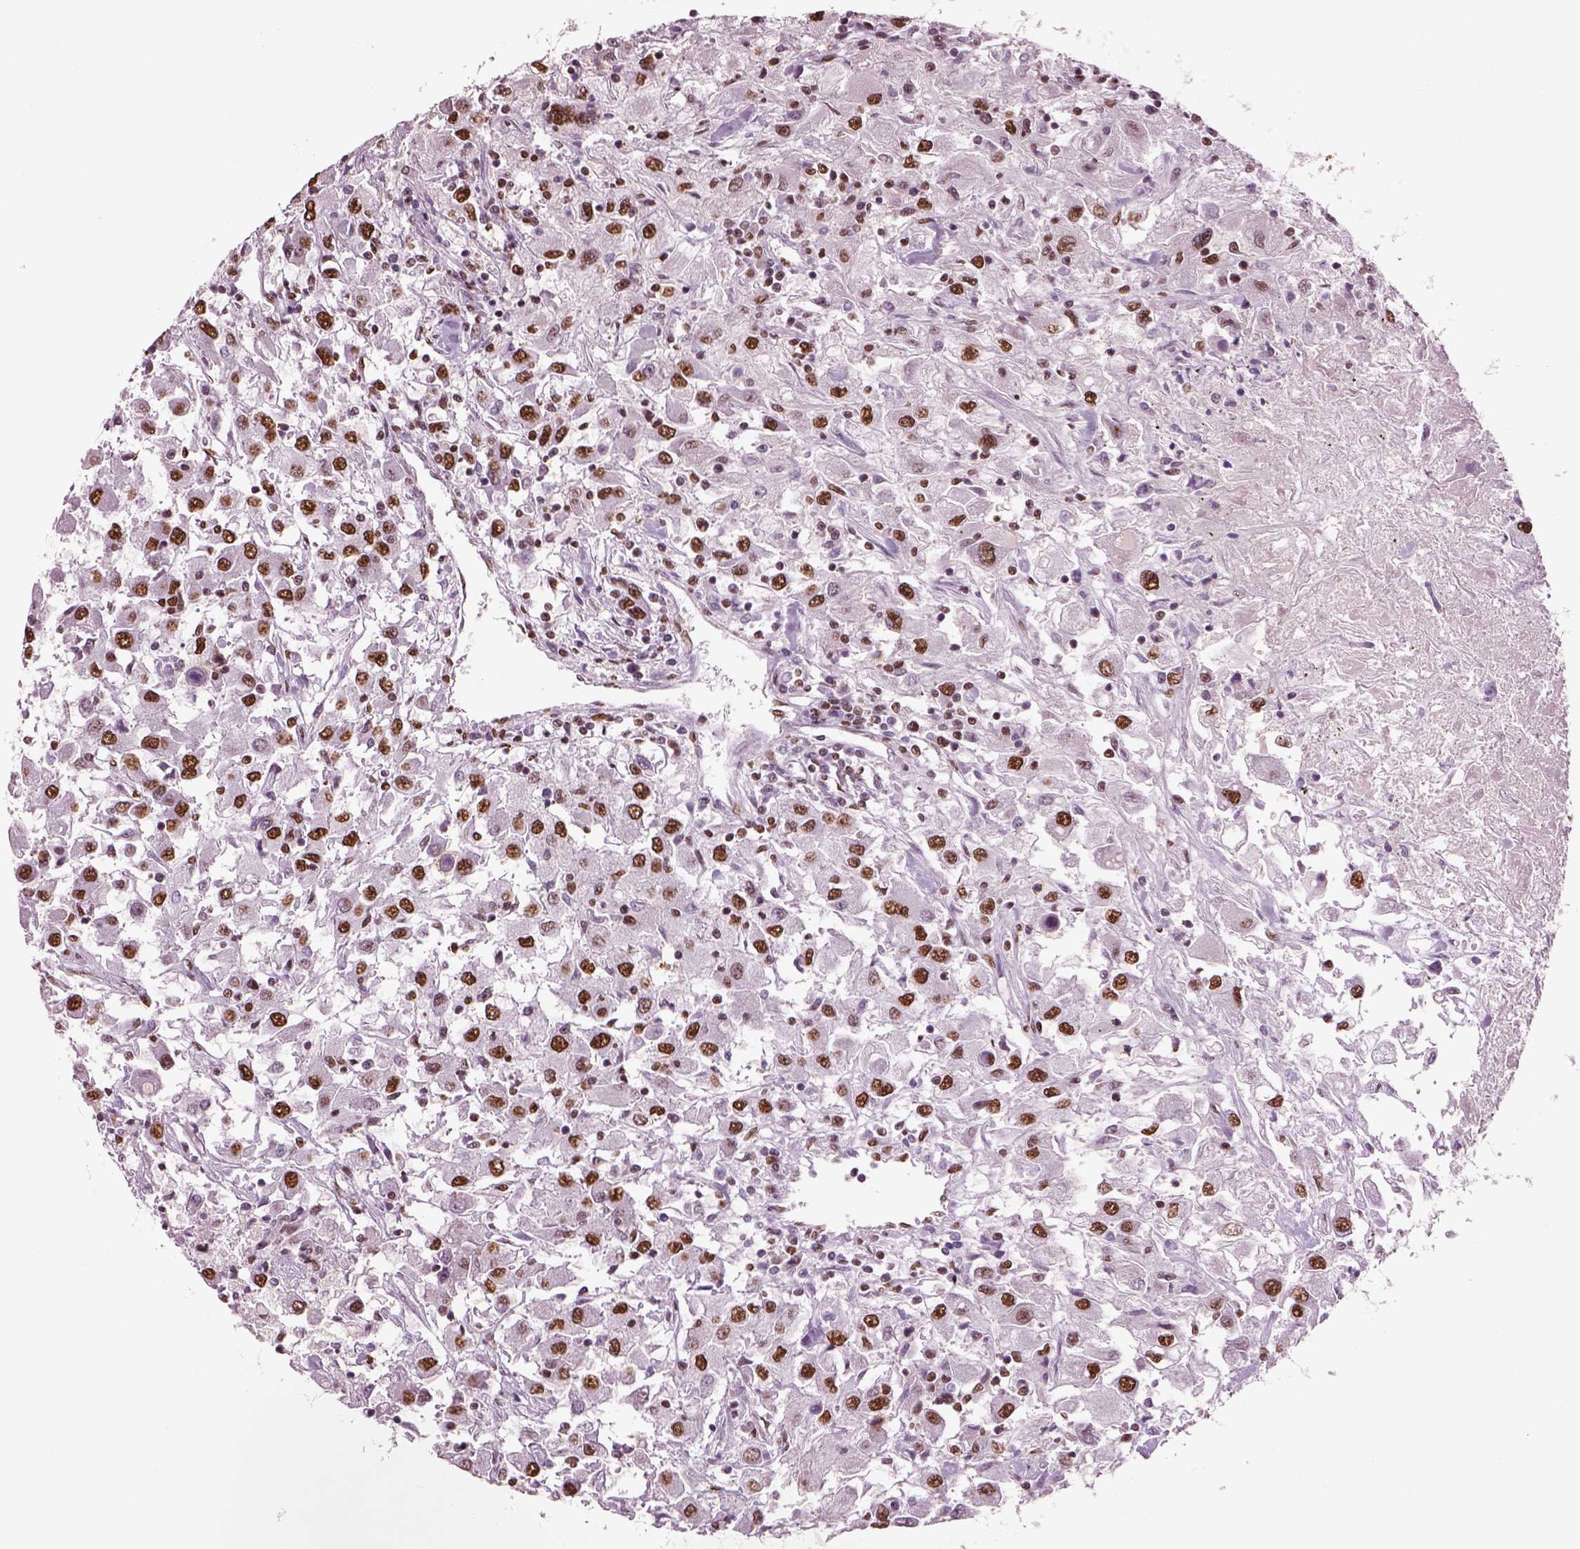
{"staining": {"intensity": "strong", "quantity": ">75%", "location": "nuclear"}, "tissue": "renal cancer", "cell_type": "Tumor cells", "image_type": "cancer", "snomed": [{"axis": "morphology", "description": "Adenocarcinoma, NOS"}, {"axis": "topography", "description": "Kidney"}], "caption": "An immunohistochemistry (IHC) histopathology image of tumor tissue is shown. Protein staining in brown highlights strong nuclear positivity in renal adenocarcinoma within tumor cells. (DAB = brown stain, brightfield microscopy at high magnification).", "gene": "DDX3X", "patient": {"sex": "female", "age": 67}}